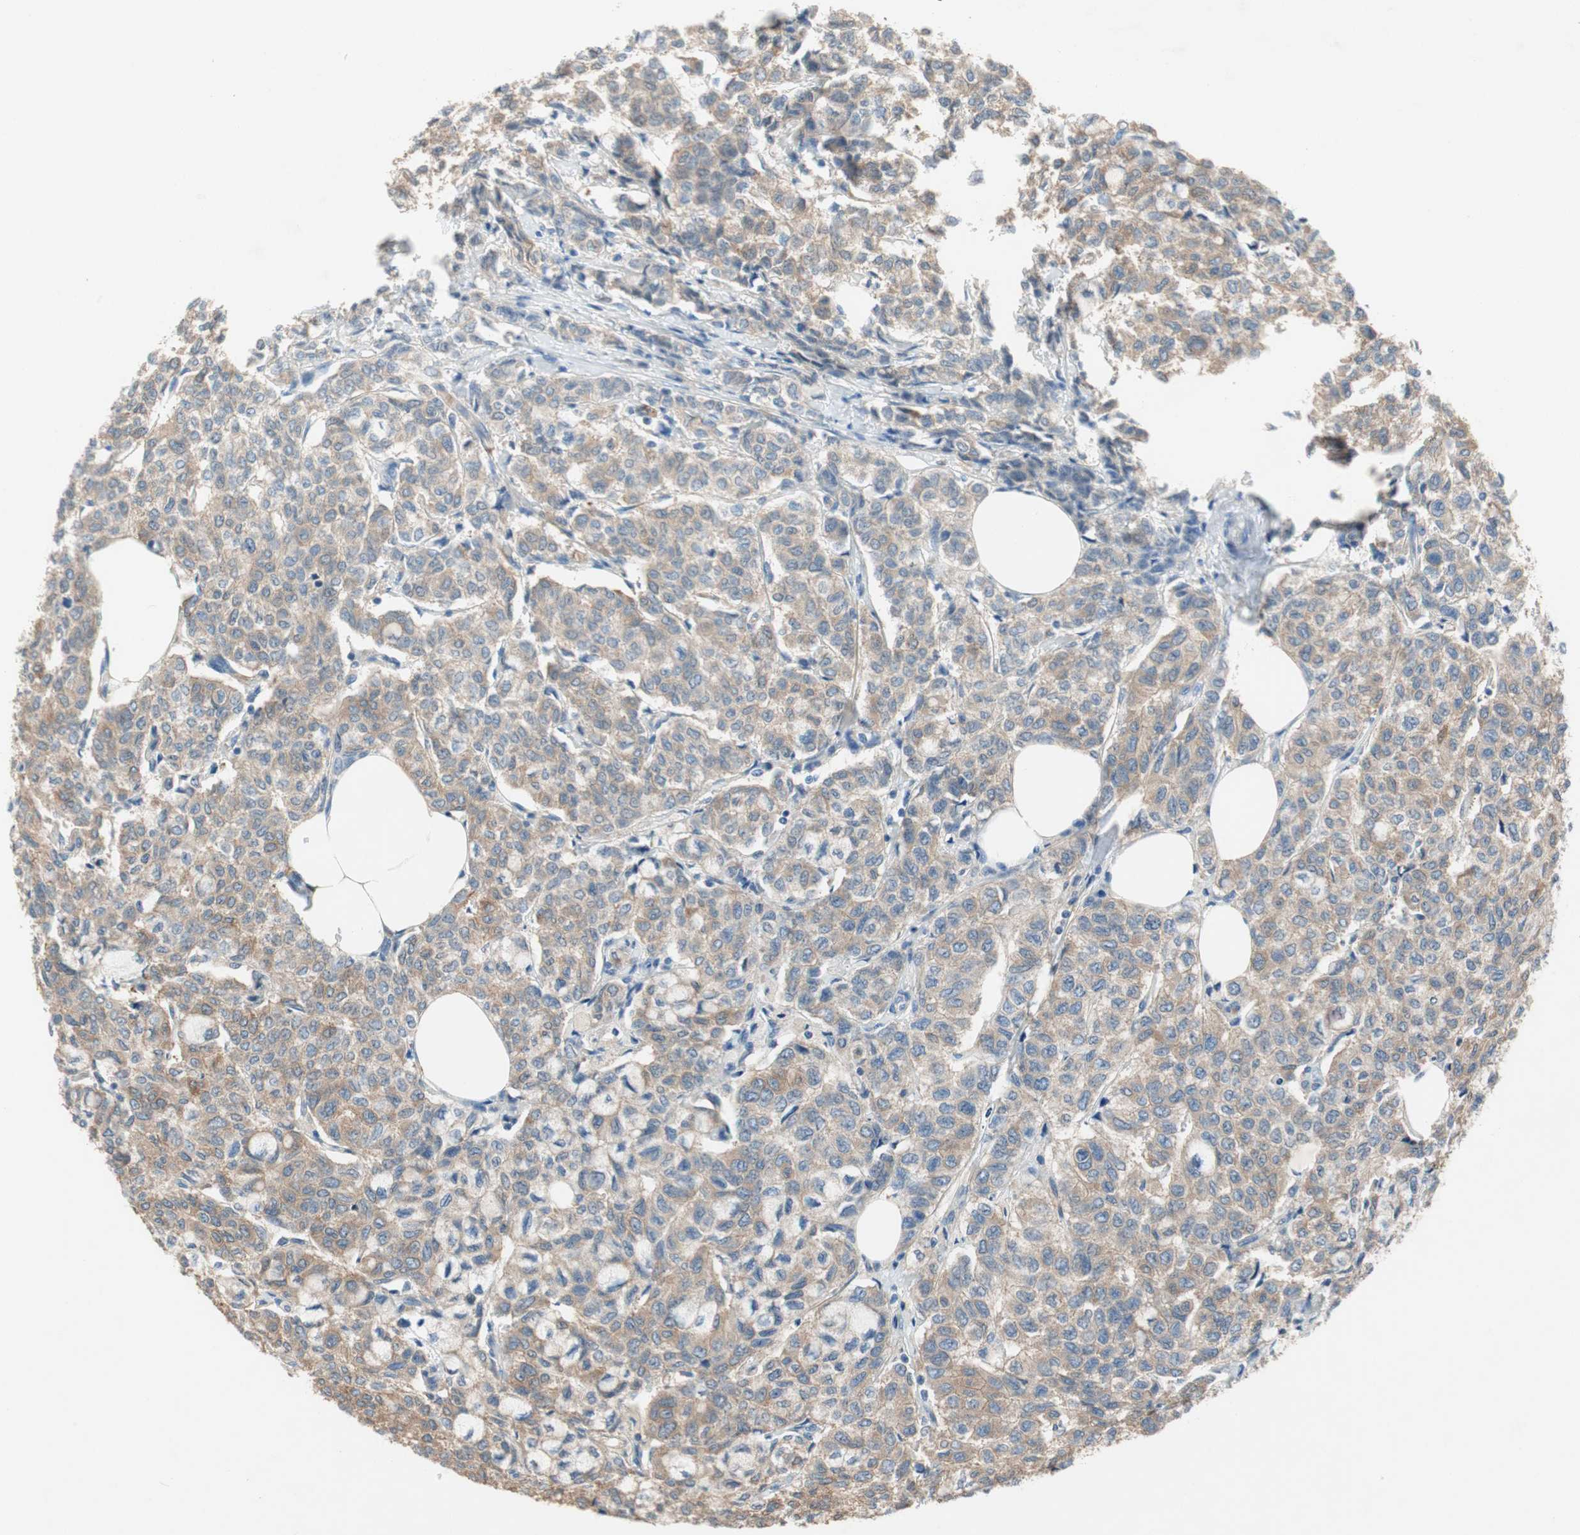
{"staining": {"intensity": "weak", "quantity": ">75%", "location": "cytoplasmic/membranous"}, "tissue": "breast cancer", "cell_type": "Tumor cells", "image_type": "cancer", "snomed": [{"axis": "morphology", "description": "Lobular carcinoma"}, {"axis": "topography", "description": "Breast"}], "caption": "IHC of breast lobular carcinoma displays low levels of weak cytoplasmic/membranous positivity in approximately >75% of tumor cells.", "gene": "GLUL", "patient": {"sex": "female", "age": 60}}